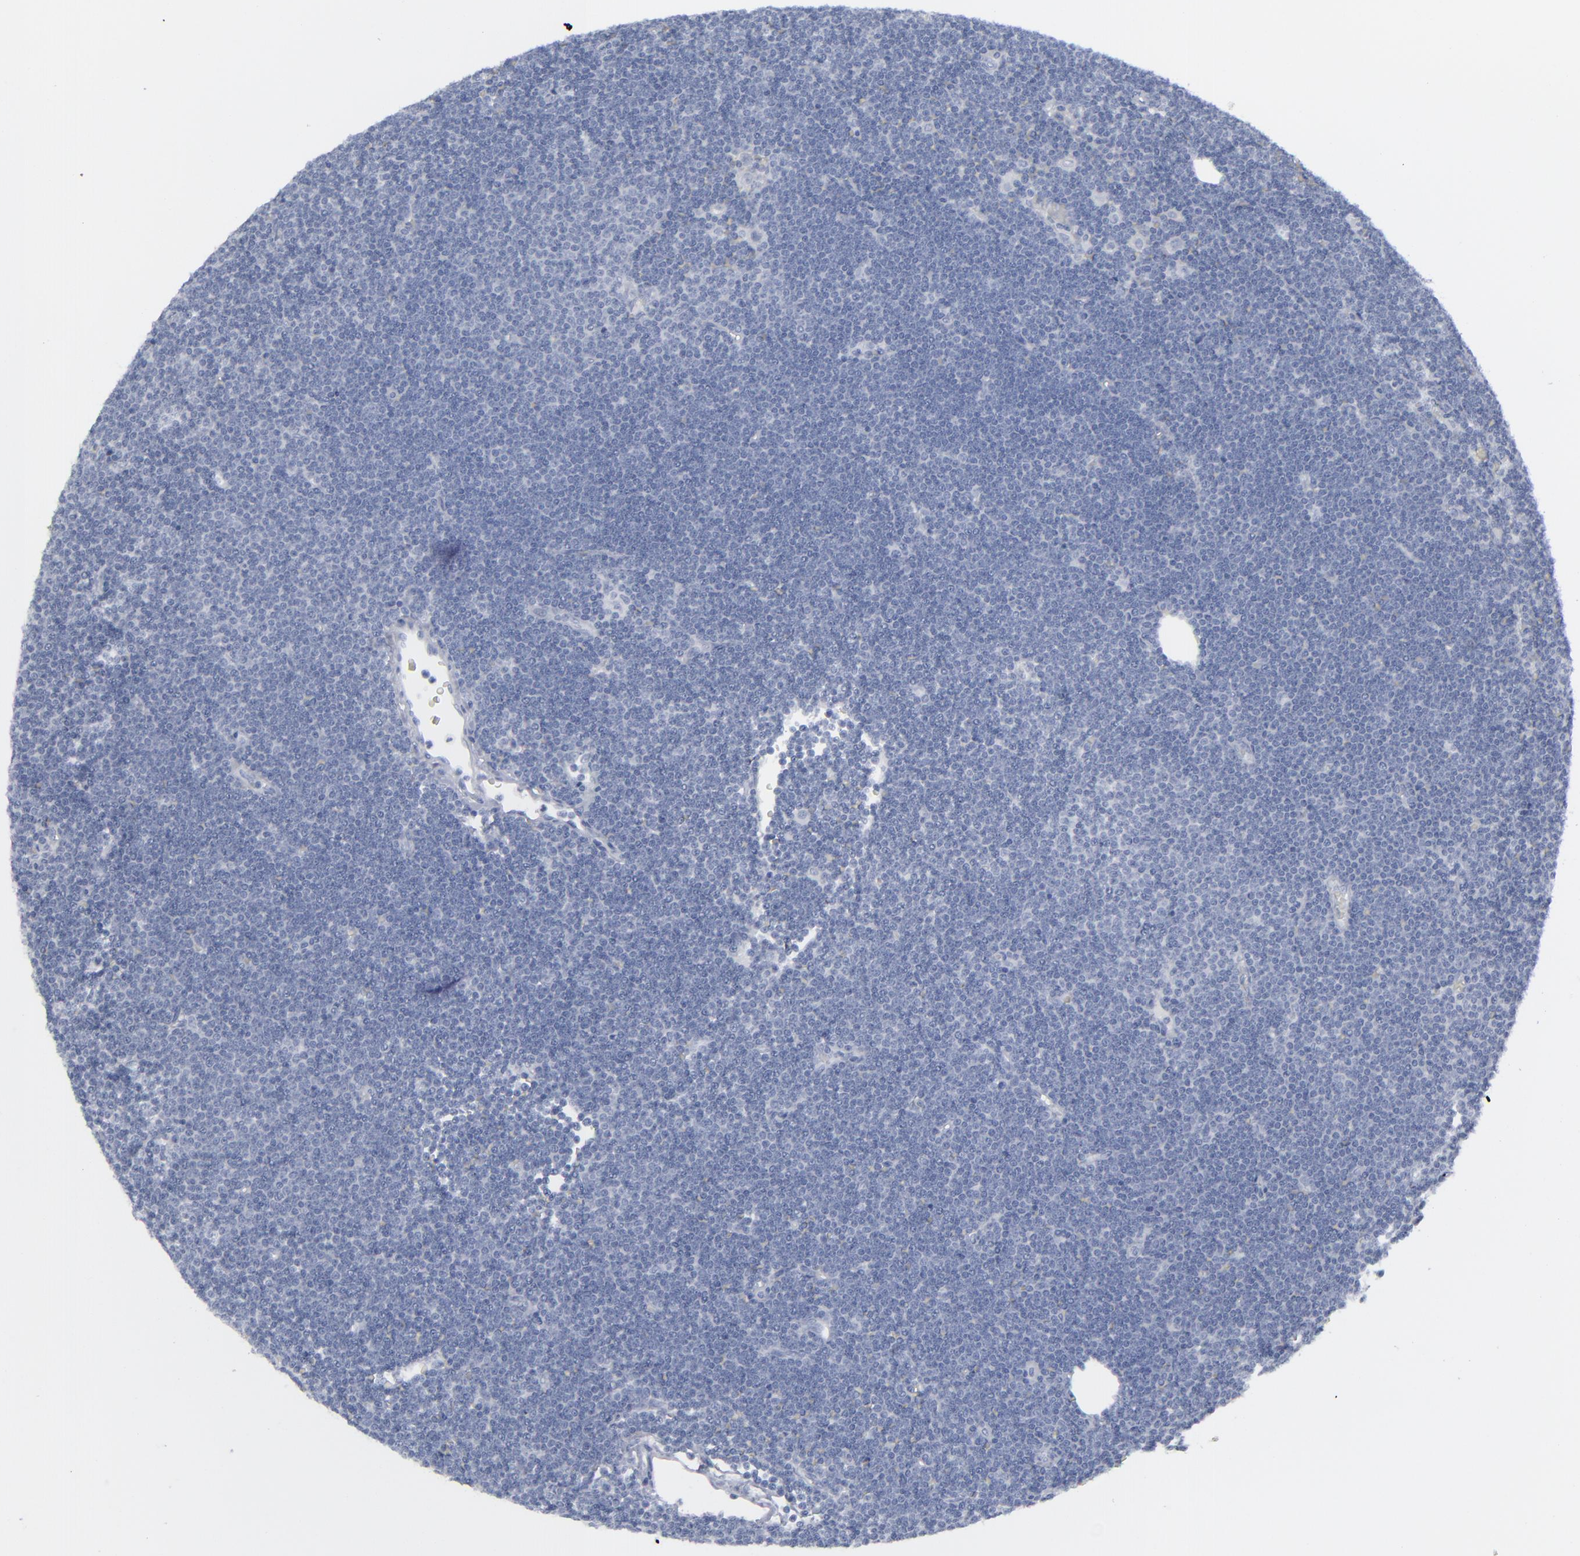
{"staining": {"intensity": "negative", "quantity": "none", "location": "none"}, "tissue": "lymphoma", "cell_type": "Tumor cells", "image_type": "cancer", "snomed": [{"axis": "morphology", "description": "Malignant lymphoma, non-Hodgkin's type, Low grade"}, {"axis": "topography", "description": "Lymph node"}], "caption": "Micrograph shows no significant protein staining in tumor cells of lymphoma.", "gene": "MSLN", "patient": {"sex": "female", "age": 73}}